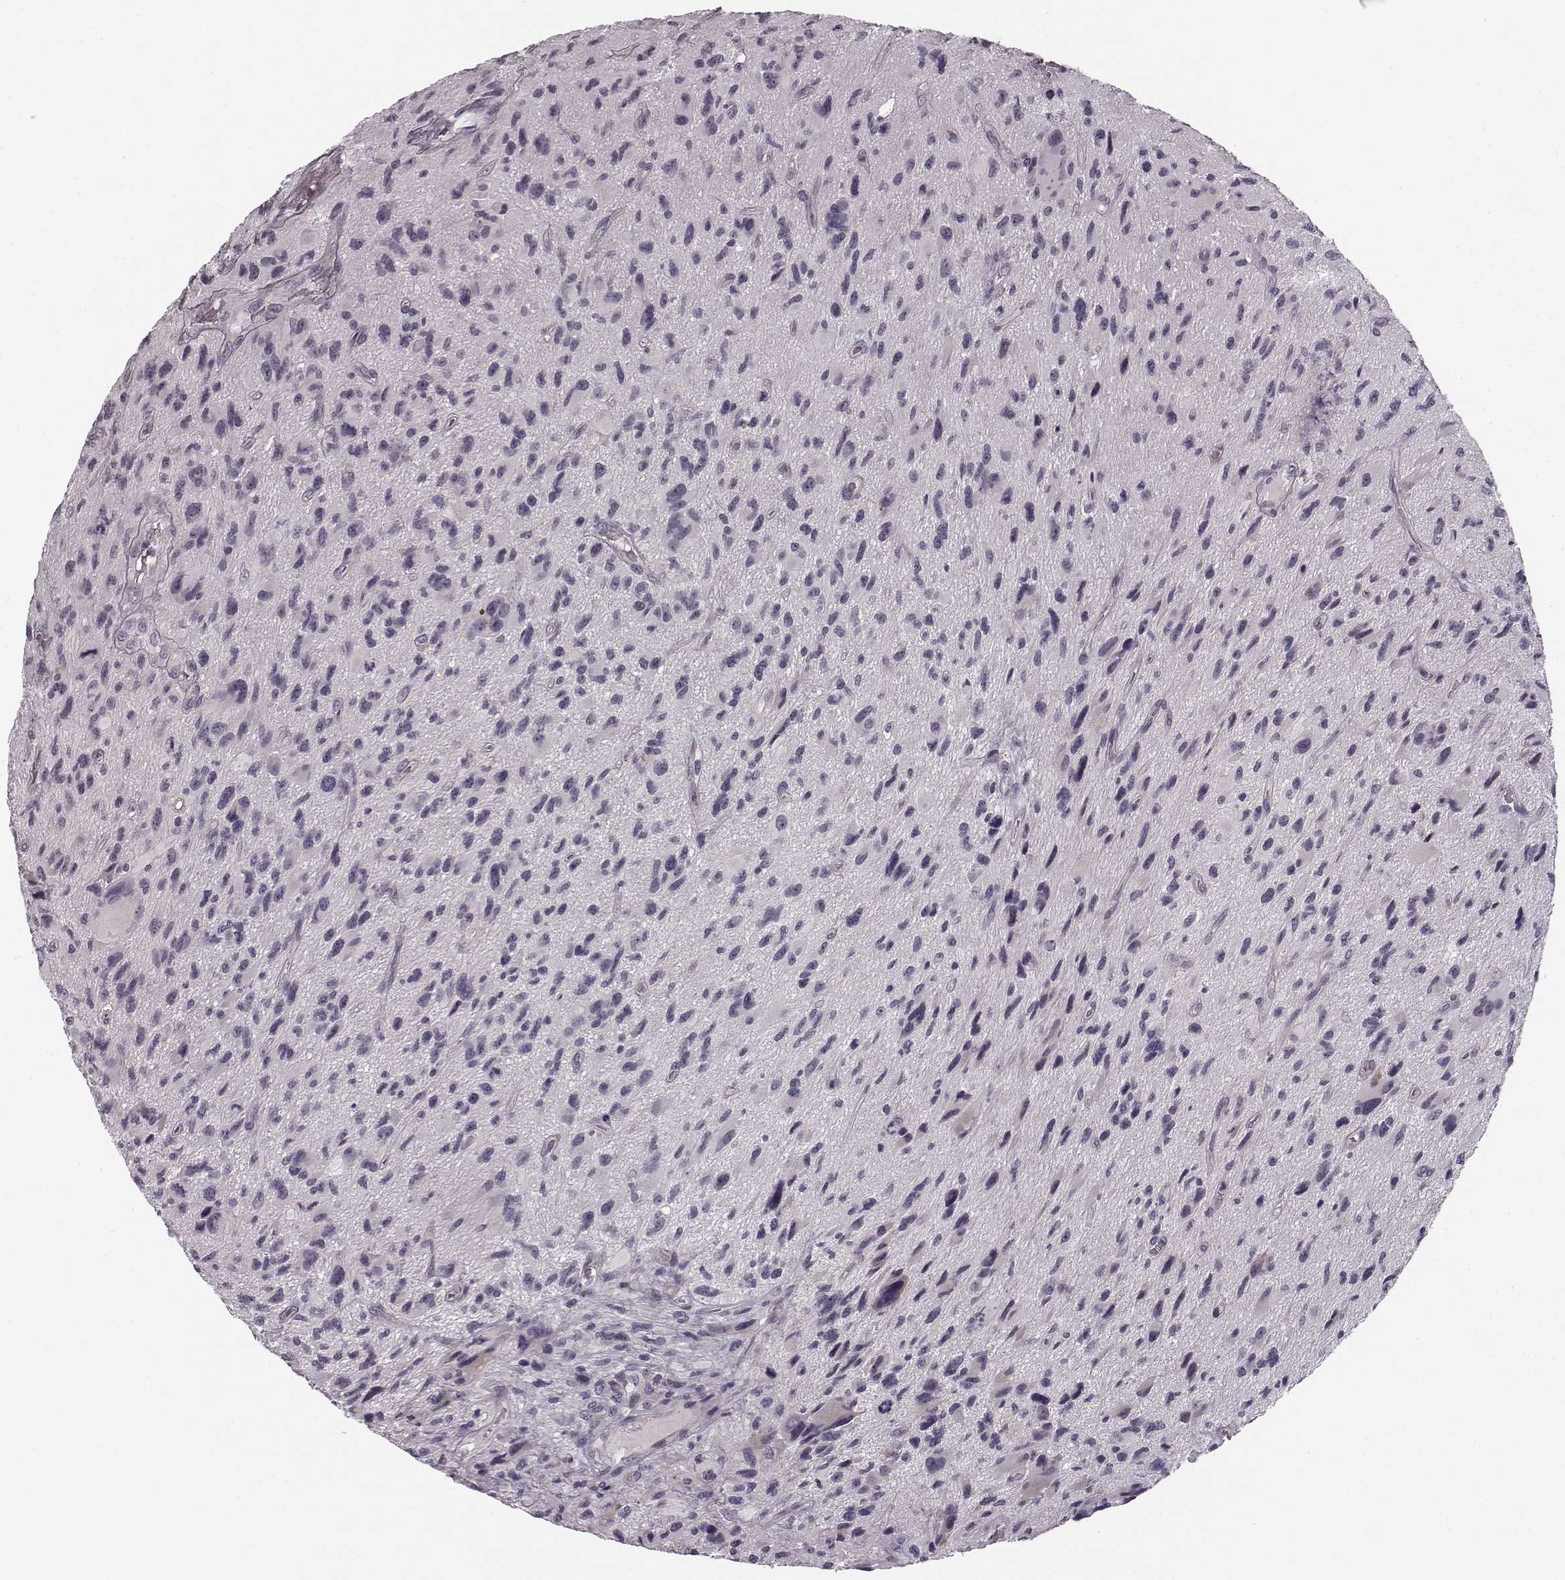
{"staining": {"intensity": "negative", "quantity": "none", "location": "none"}, "tissue": "glioma", "cell_type": "Tumor cells", "image_type": "cancer", "snomed": [{"axis": "morphology", "description": "Glioma, malignant, NOS"}, {"axis": "morphology", "description": "Glioma, malignant, High grade"}, {"axis": "topography", "description": "Brain"}], "caption": "This is an IHC histopathology image of glioma (malignant). There is no staining in tumor cells.", "gene": "FAM234B", "patient": {"sex": "female", "age": 71}}